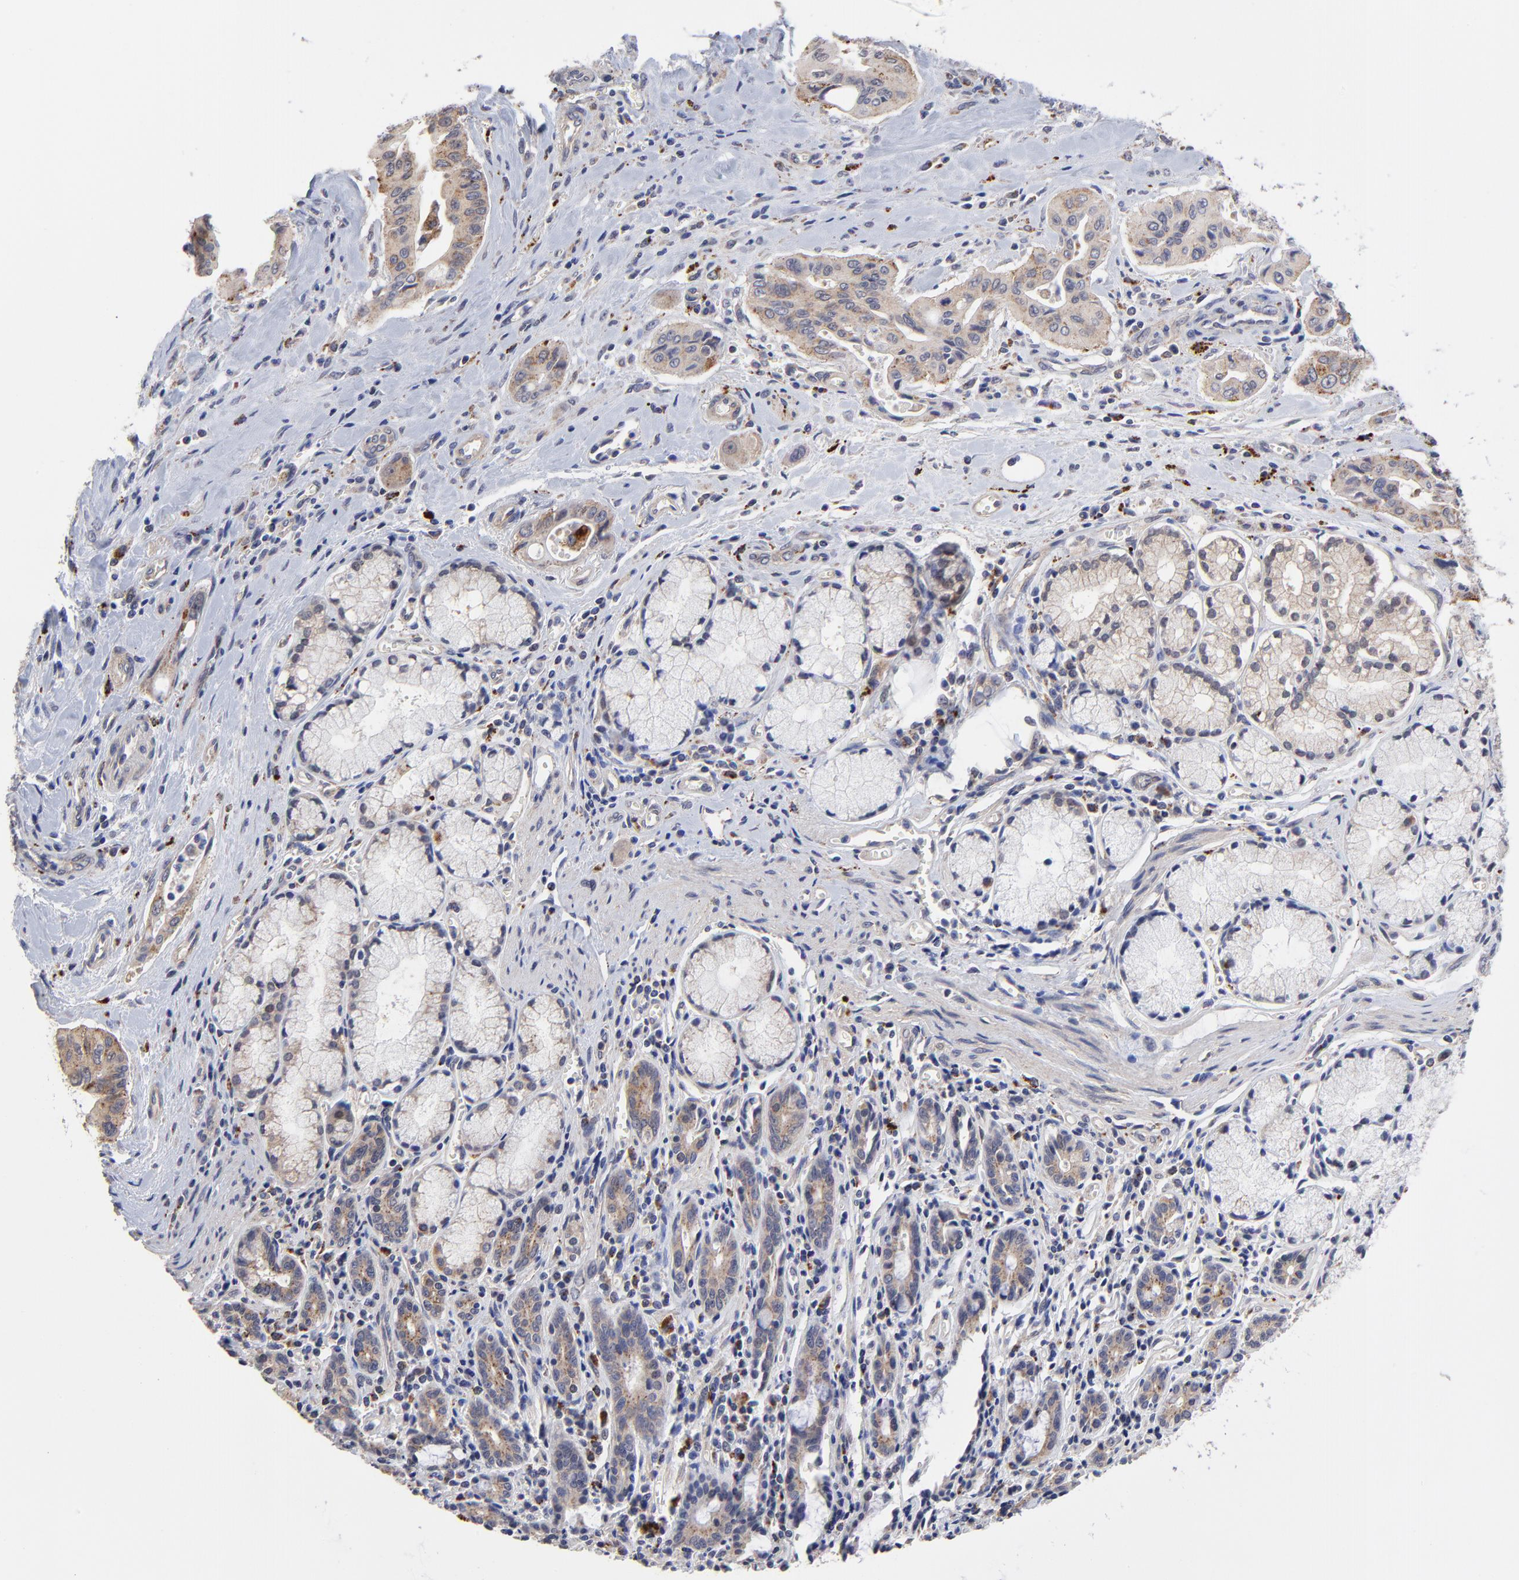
{"staining": {"intensity": "weak", "quantity": "25%-75%", "location": "cytoplasmic/membranous"}, "tissue": "pancreatic cancer", "cell_type": "Tumor cells", "image_type": "cancer", "snomed": [{"axis": "morphology", "description": "Adenocarcinoma, NOS"}, {"axis": "topography", "description": "Pancreas"}], "caption": "Tumor cells demonstrate weak cytoplasmic/membranous expression in approximately 25%-75% of cells in pancreatic cancer.", "gene": "PDE4B", "patient": {"sex": "male", "age": 77}}